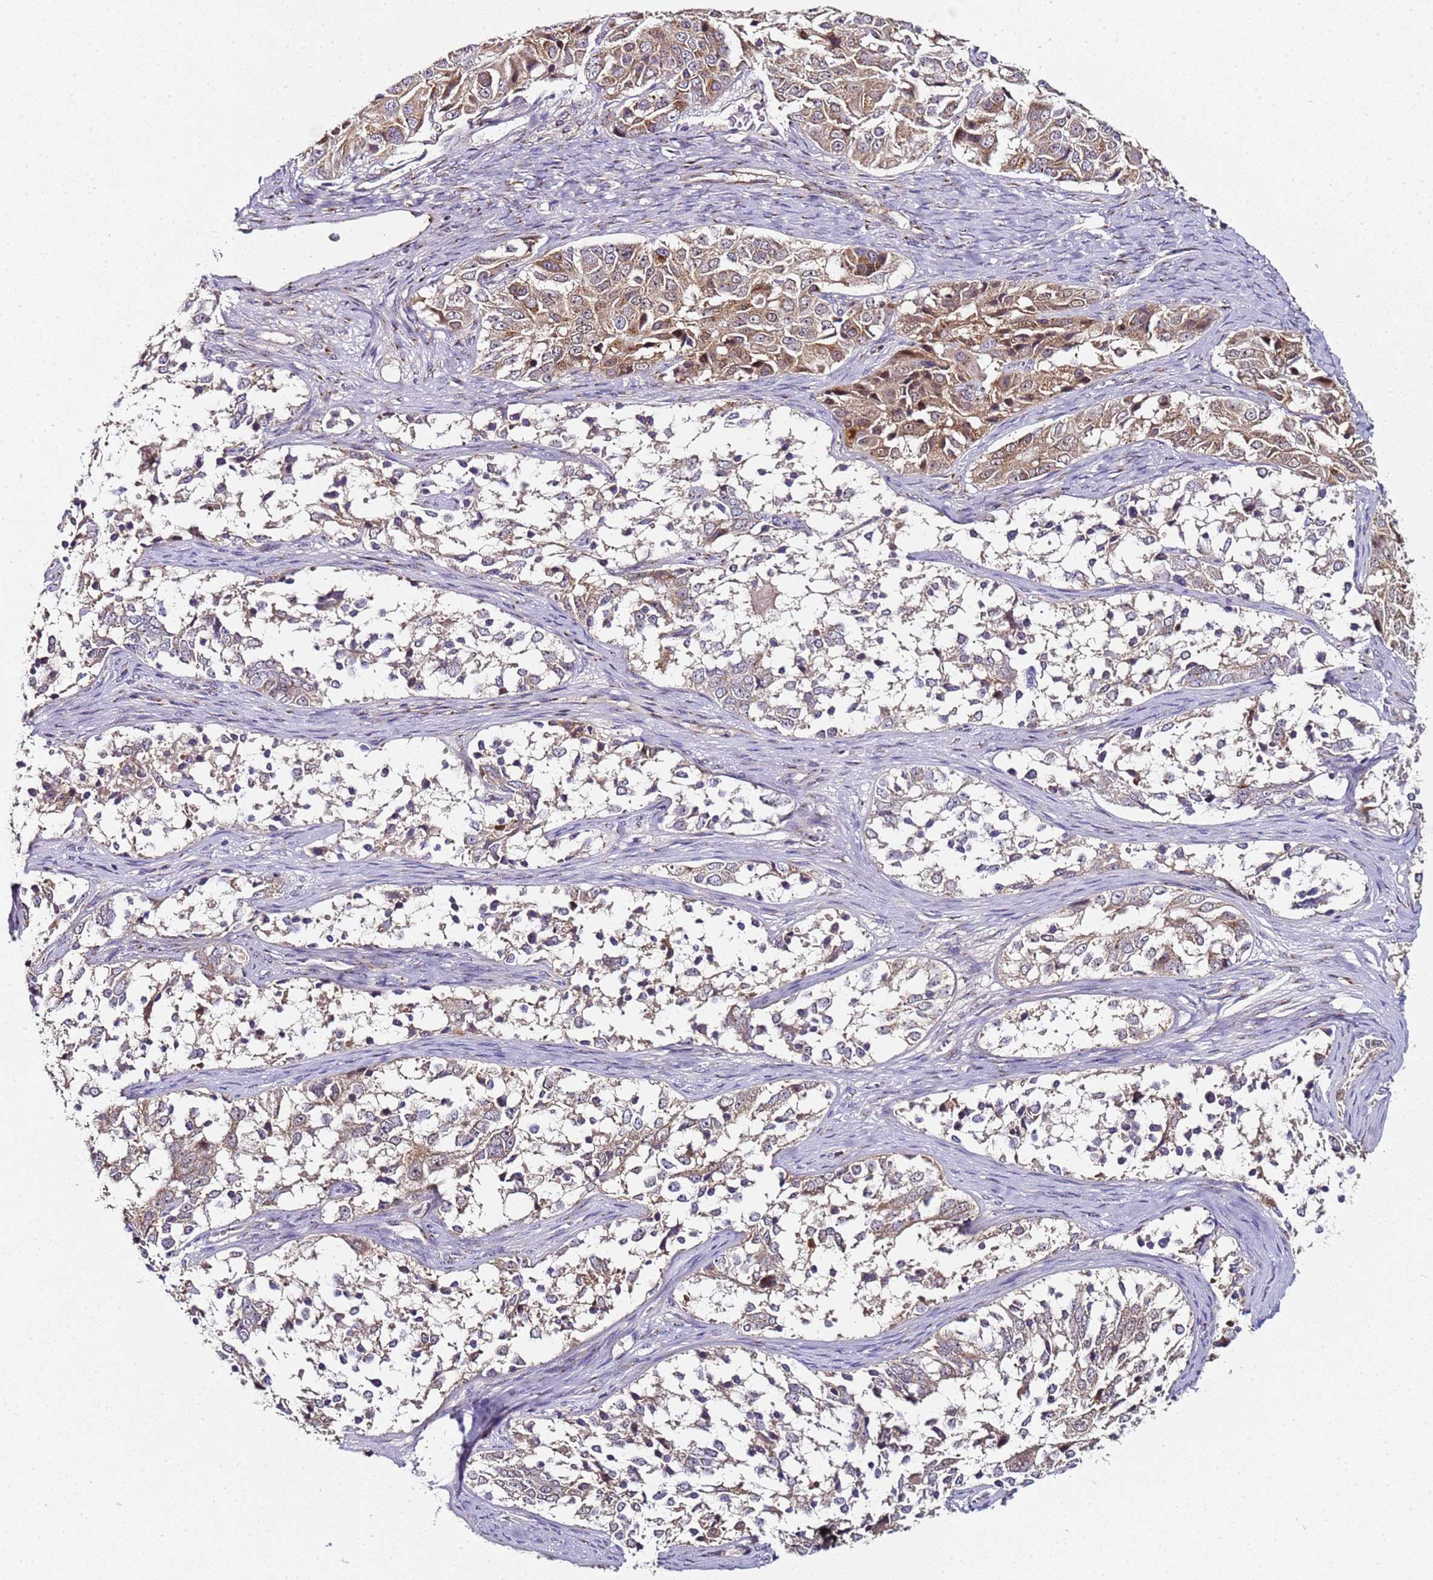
{"staining": {"intensity": "moderate", "quantity": "25%-75%", "location": "cytoplasmic/membranous"}, "tissue": "ovarian cancer", "cell_type": "Tumor cells", "image_type": "cancer", "snomed": [{"axis": "morphology", "description": "Carcinoma, endometroid"}, {"axis": "topography", "description": "Ovary"}], "caption": "IHC staining of ovarian cancer, which reveals medium levels of moderate cytoplasmic/membranous staining in approximately 25%-75% of tumor cells indicating moderate cytoplasmic/membranous protein positivity. The staining was performed using DAB (3,3'-diaminobenzidine) (brown) for protein detection and nuclei were counterstained in hematoxylin (blue).", "gene": "MRPL49", "patient": {"sex": "female", "age": 51}}